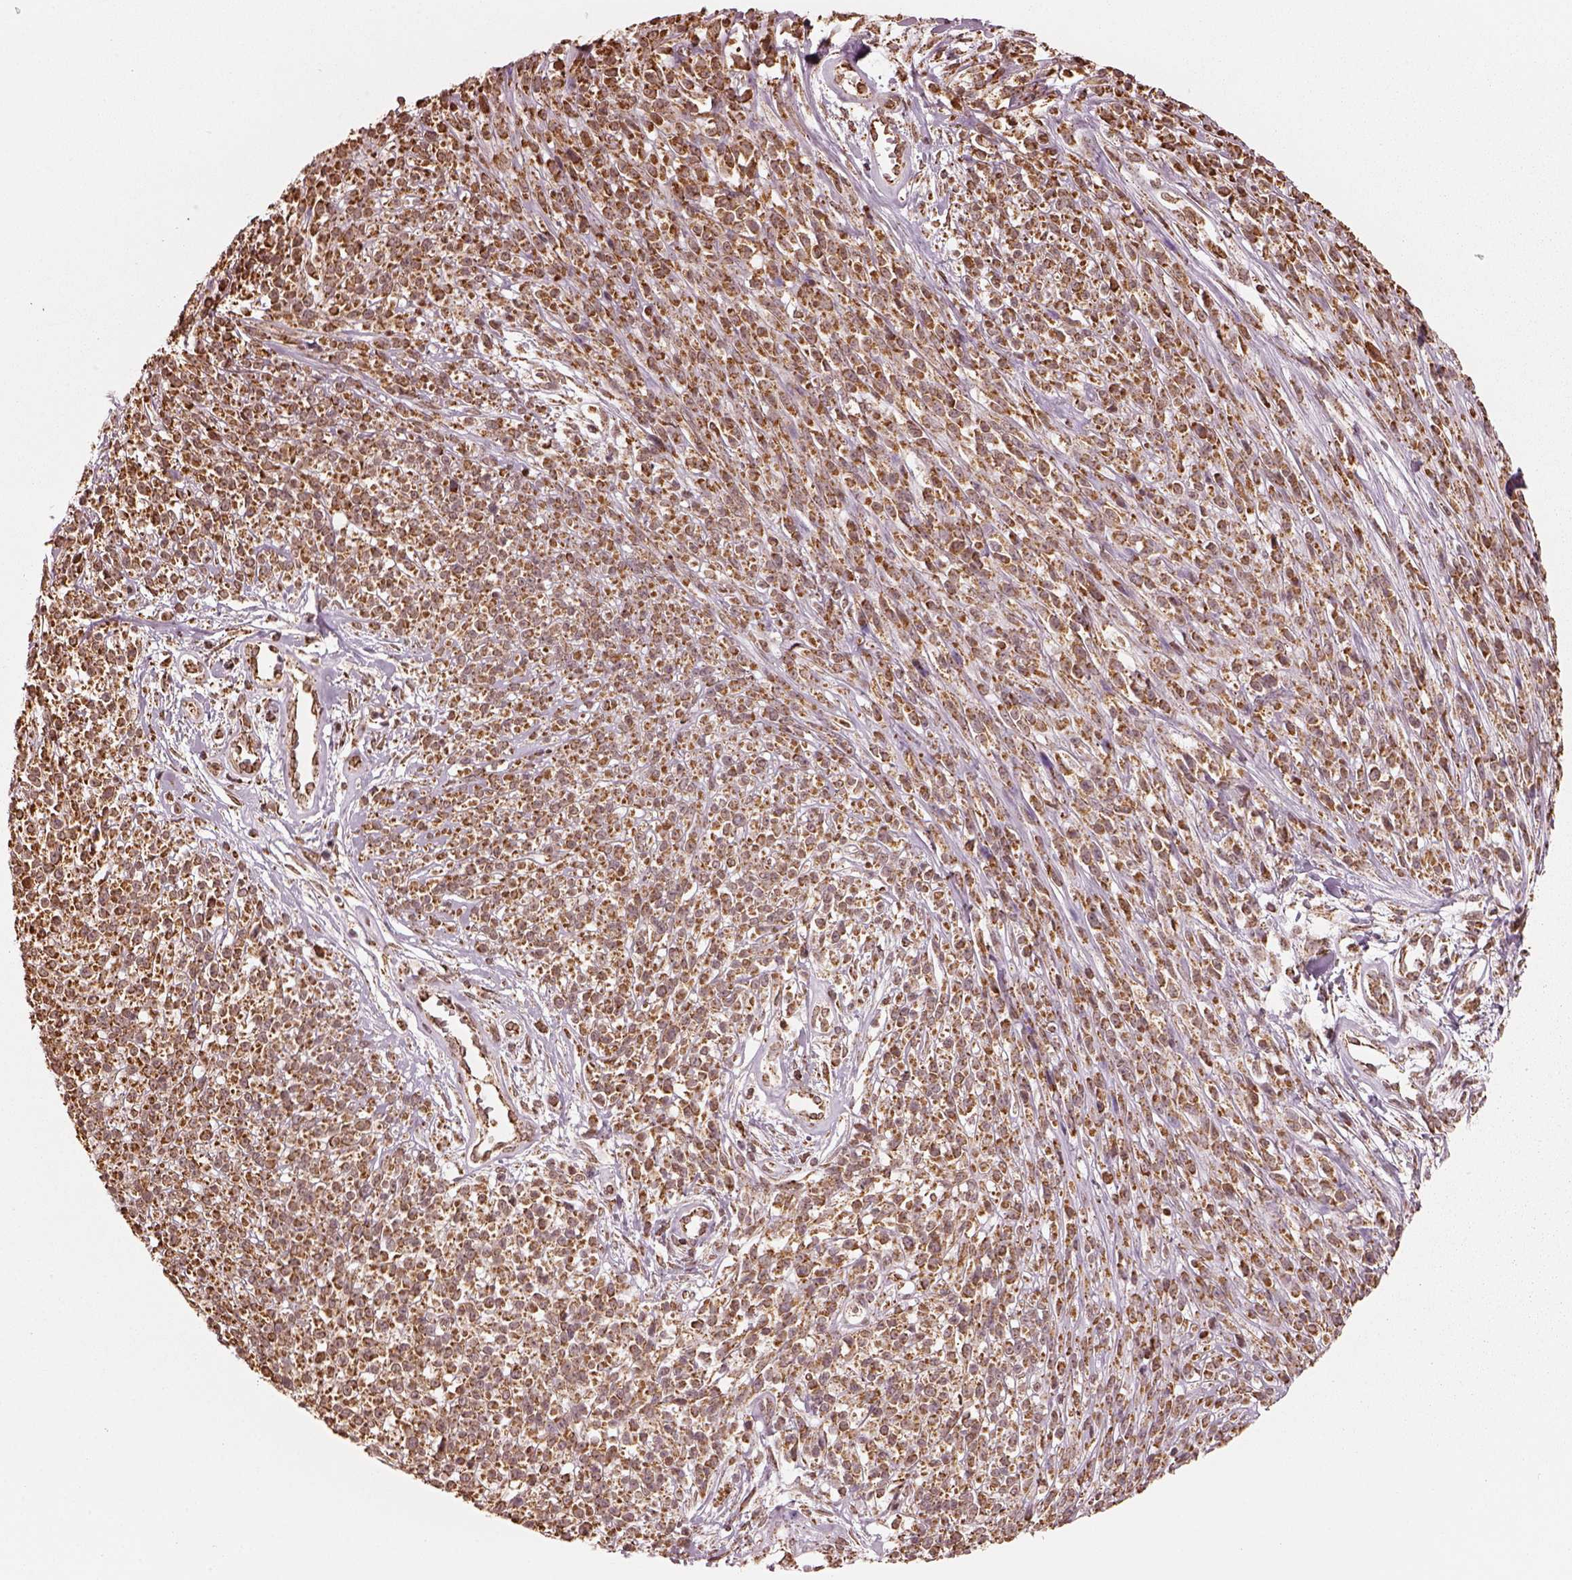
{"staining": {"intensity": "strong", "quantity": ">75%", "location": "cytoplasmic/membranous"}, "tissue": "melanoma", "cell_type": "Tumor cells", "image_type": "cancer", "snomed": [{"axis": "morphology", "description": "Malignant melanoma, NOS"}, {"axis": "topography", "description": "Skin"}, {"axis": "topography", "description": "Skin of trunk"}], "caption": "Immunohistochemistry of human melanoma demonstrates high levels of strong cytoplasmic/membranous staining in approximately >75% of tumor cells. Immunohistochemistry (ihc) stains the protein of interest in brown and the nuclei are stained blue.", "gene": "ACOT2", "patient": {"sex": "male", "age": 74}}